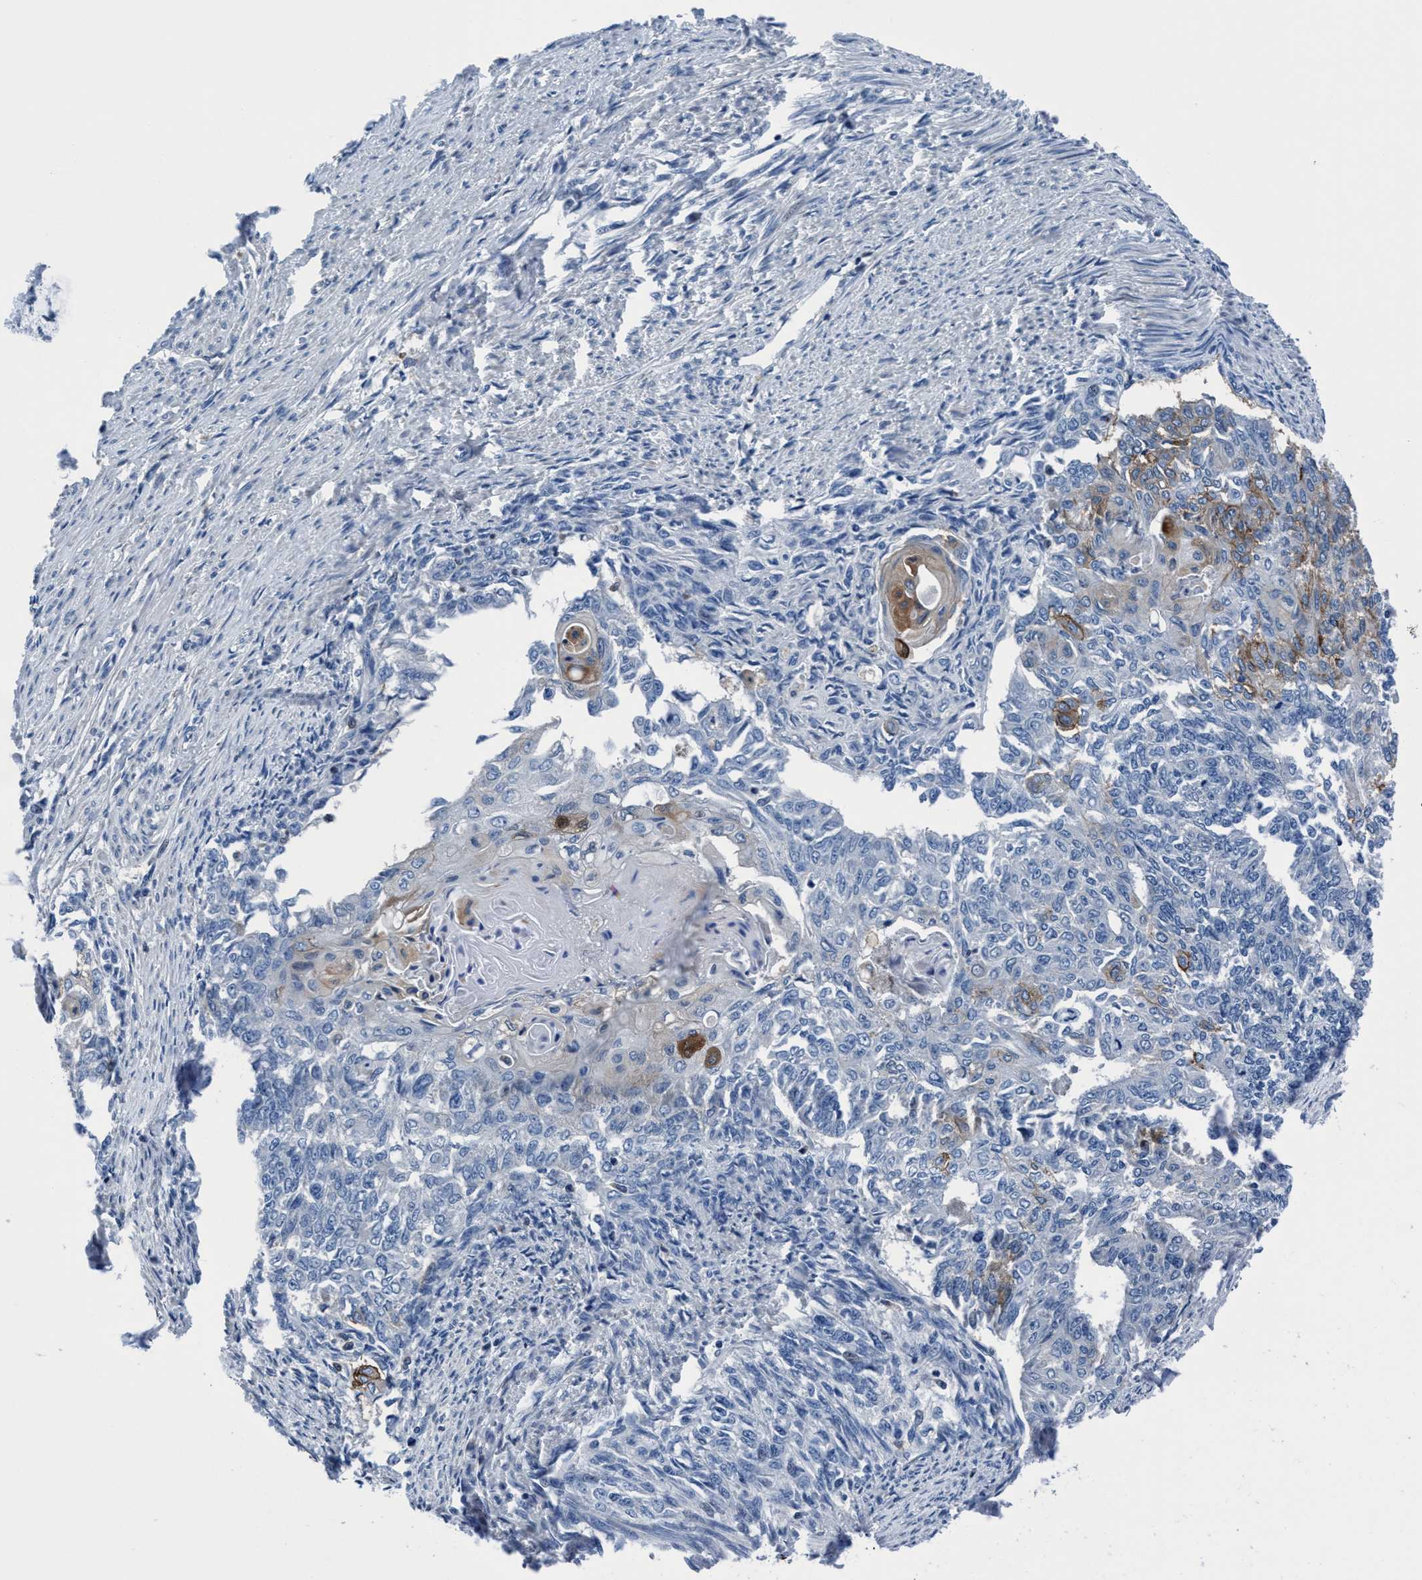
{"staining": {"intensity": "moderate", "quantity": "<25%", "location": "cytoplasmic/membranous"}, "tissue": "endometrial cancer", "cell_type": "Tumor cells", "image_type": "cancer", "snomed": [{"axis": "morphology", "description": "Adenocarcinoma, NOS"}, {"axis": "topography", "description": "Endometrium"}], "caption": "Immunohistochemistry (DAB) staining of adenocarcinoma (endometrial) displays moderate cytoplasmic/membranous protein staining in approximately <25% of tumor cells. The protein of interest is shown in brown color, while the nuclei are stained blue.", "gene": "TMEM94", "patient": {"sex": "female", "age": 32}}